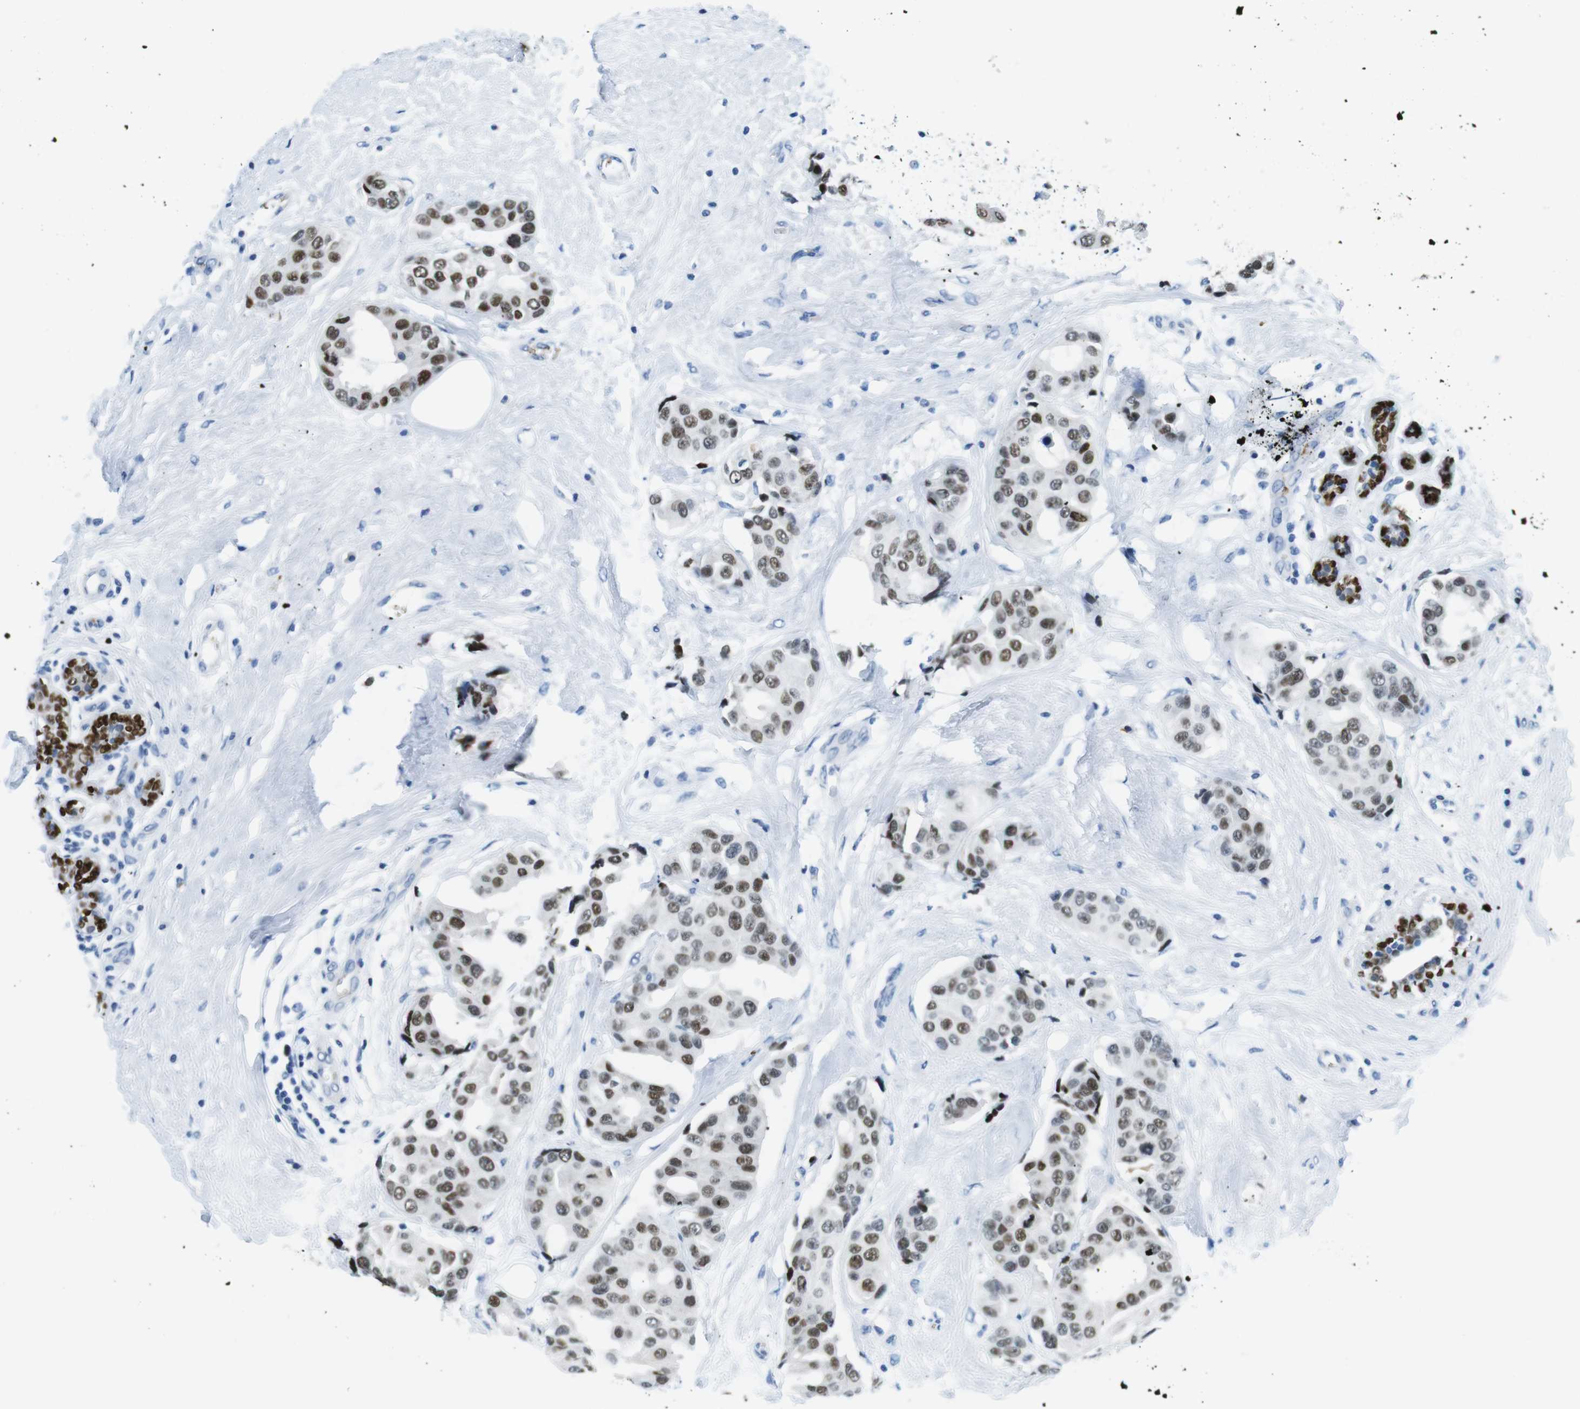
{"staining": {"intensity": "strong", "quantity": "25%-75%", "location": "nuclear"}, "tissue": "breast cancer", "cell_type": "Tumor cells", "image_type": "cancer", "snomed": [{"axis": "morphology", "description": "Normal tissue, NOS"}, {"axis": "morphology", "description": "Duct carcinoma"}, {"axis": "topography", "description": "Breast"}], "caption": "Breast intraductal carcinoma stained with immunohistochemistry (IHC) demonstrates strong nuclear expression in approximately 25%-75% of tumor cells.", "gene": "TFAP2C", "patient": {"sex": "female", "age": 39}}